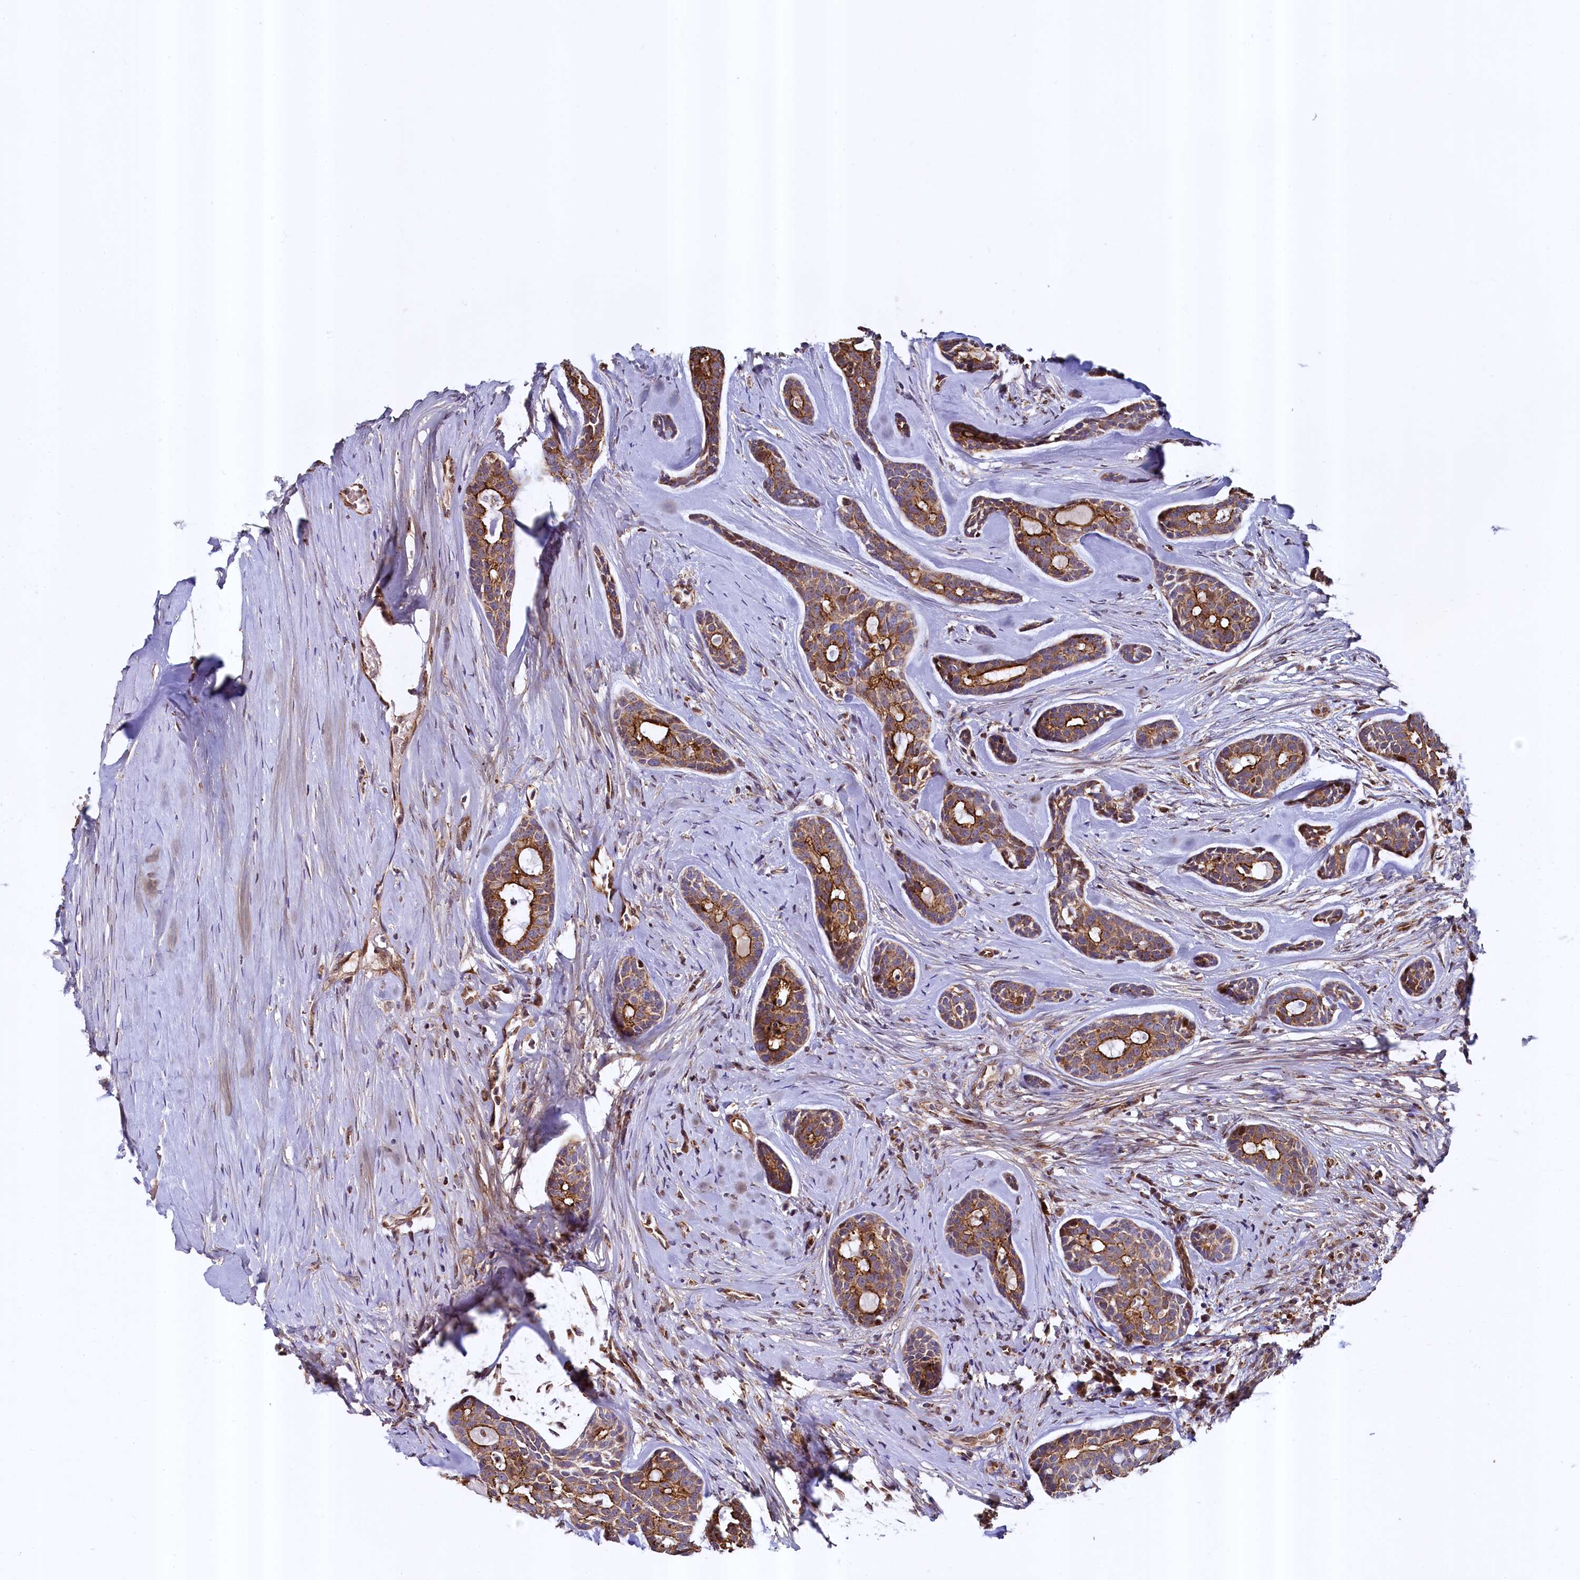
{"staining": {"intensity": "moderate", "quantity": ">75%", "location": "cytoplasmic/membranous"}, "tissue": "head and neck cancer", "cell_type": "Tumor cells", "image_type": "cancer", "snomed": [{"axis": "morphology", "description": "Adenocarcinoma, NOS"}, {"axis": "topography", "description": "Subcutis"}, {"axis": "topography", "description": "Head-Neck"}], "caption": "A high-resolution image shows immunohistochemistry staining of adenocarcinoma (head and neck), which shows moderate cytoplasmic/membranous staining in approximately >75% of tumor cells. Immunohistochemistry (ihc) stains the protein in brown and the nuclei are stained blue.", "gene": "ZNF577", "patient": {"sex": "female", "age": 73}}